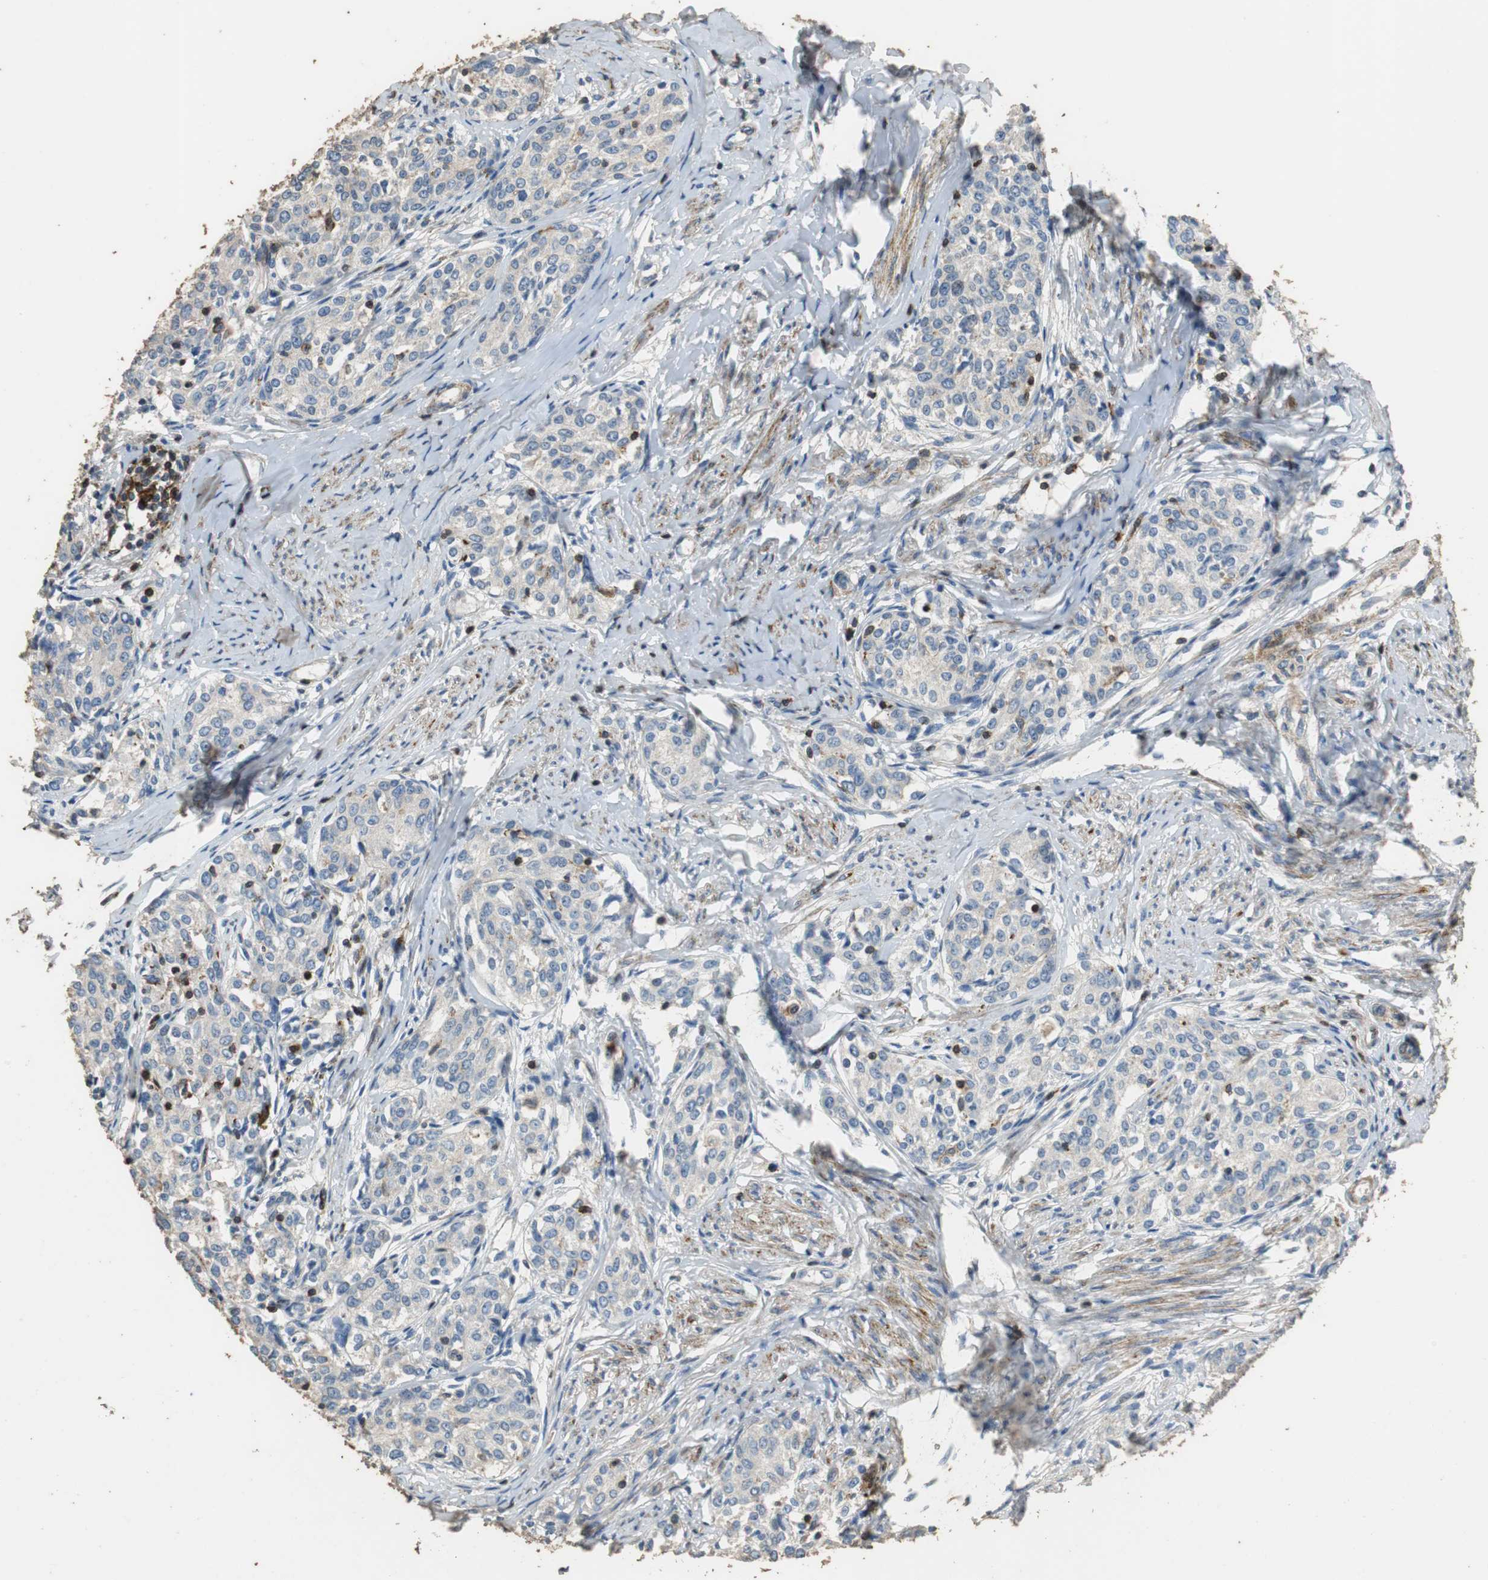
{"staining": {"intensity": "negative", "quantity": "none", "location": "none"}, "tissue": "cervical cancer", "cell_type": "Tumor cells", "image_type": "cancer", "snomed": [{"axis": "morphology", "description": "Squamous cell carcinoma, NOS"}, {"axis": "morphology", "description": "Adenocarcinoma, NOS"}, {"axis": "topography", "description": "Cervix"}], "caption": "This micrograph is of cervical cancer stained with immunohistochemistry (IHC) to label a protein in brown with the nuclei are counter-stained blue. There is no staining in tumor cells.", "gene": "PRKRA", "patient": {"sex": "female", "age": 52}}